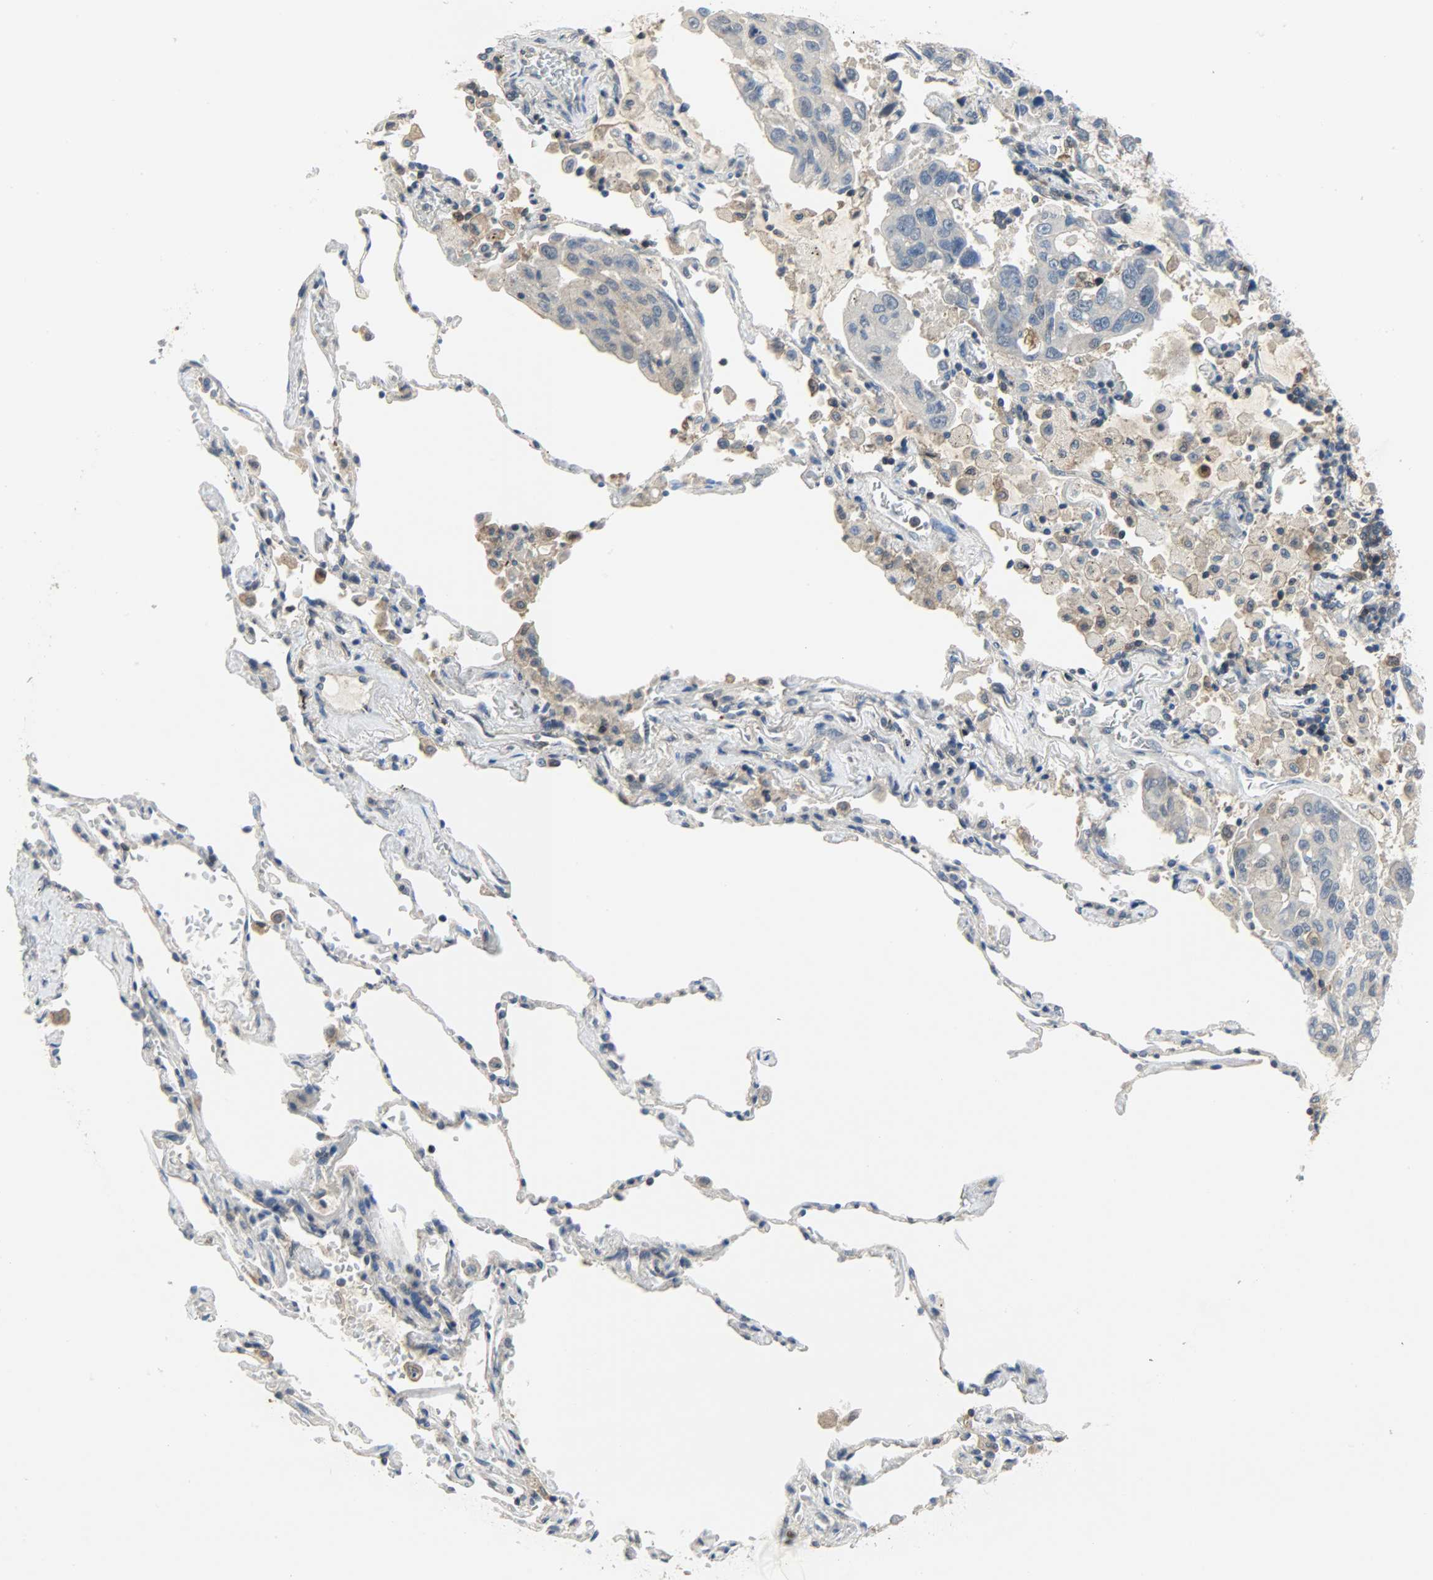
{"staining": {"intensity": "weak", "quantity": "25%-75%", "location": "cytoplasmic/membranous"}, "tissue": "lung cancer", "cell_type": "Tumor cells", "image_type": "cancer", "snomed": [{"axis": "morphology", "description": "Adenocarcinoma, NOS"}, {"axis": "topography", "description": "Lung"}], "caption": "Immunohistochemistry (IHC) of human lung cancer reveals low levels of weak cytoplasmic/membranous positivity in approximately 25%-75% of tumor cells.", "gene": "TRIM21", "patient": {"sex": "male", "age": 64}}